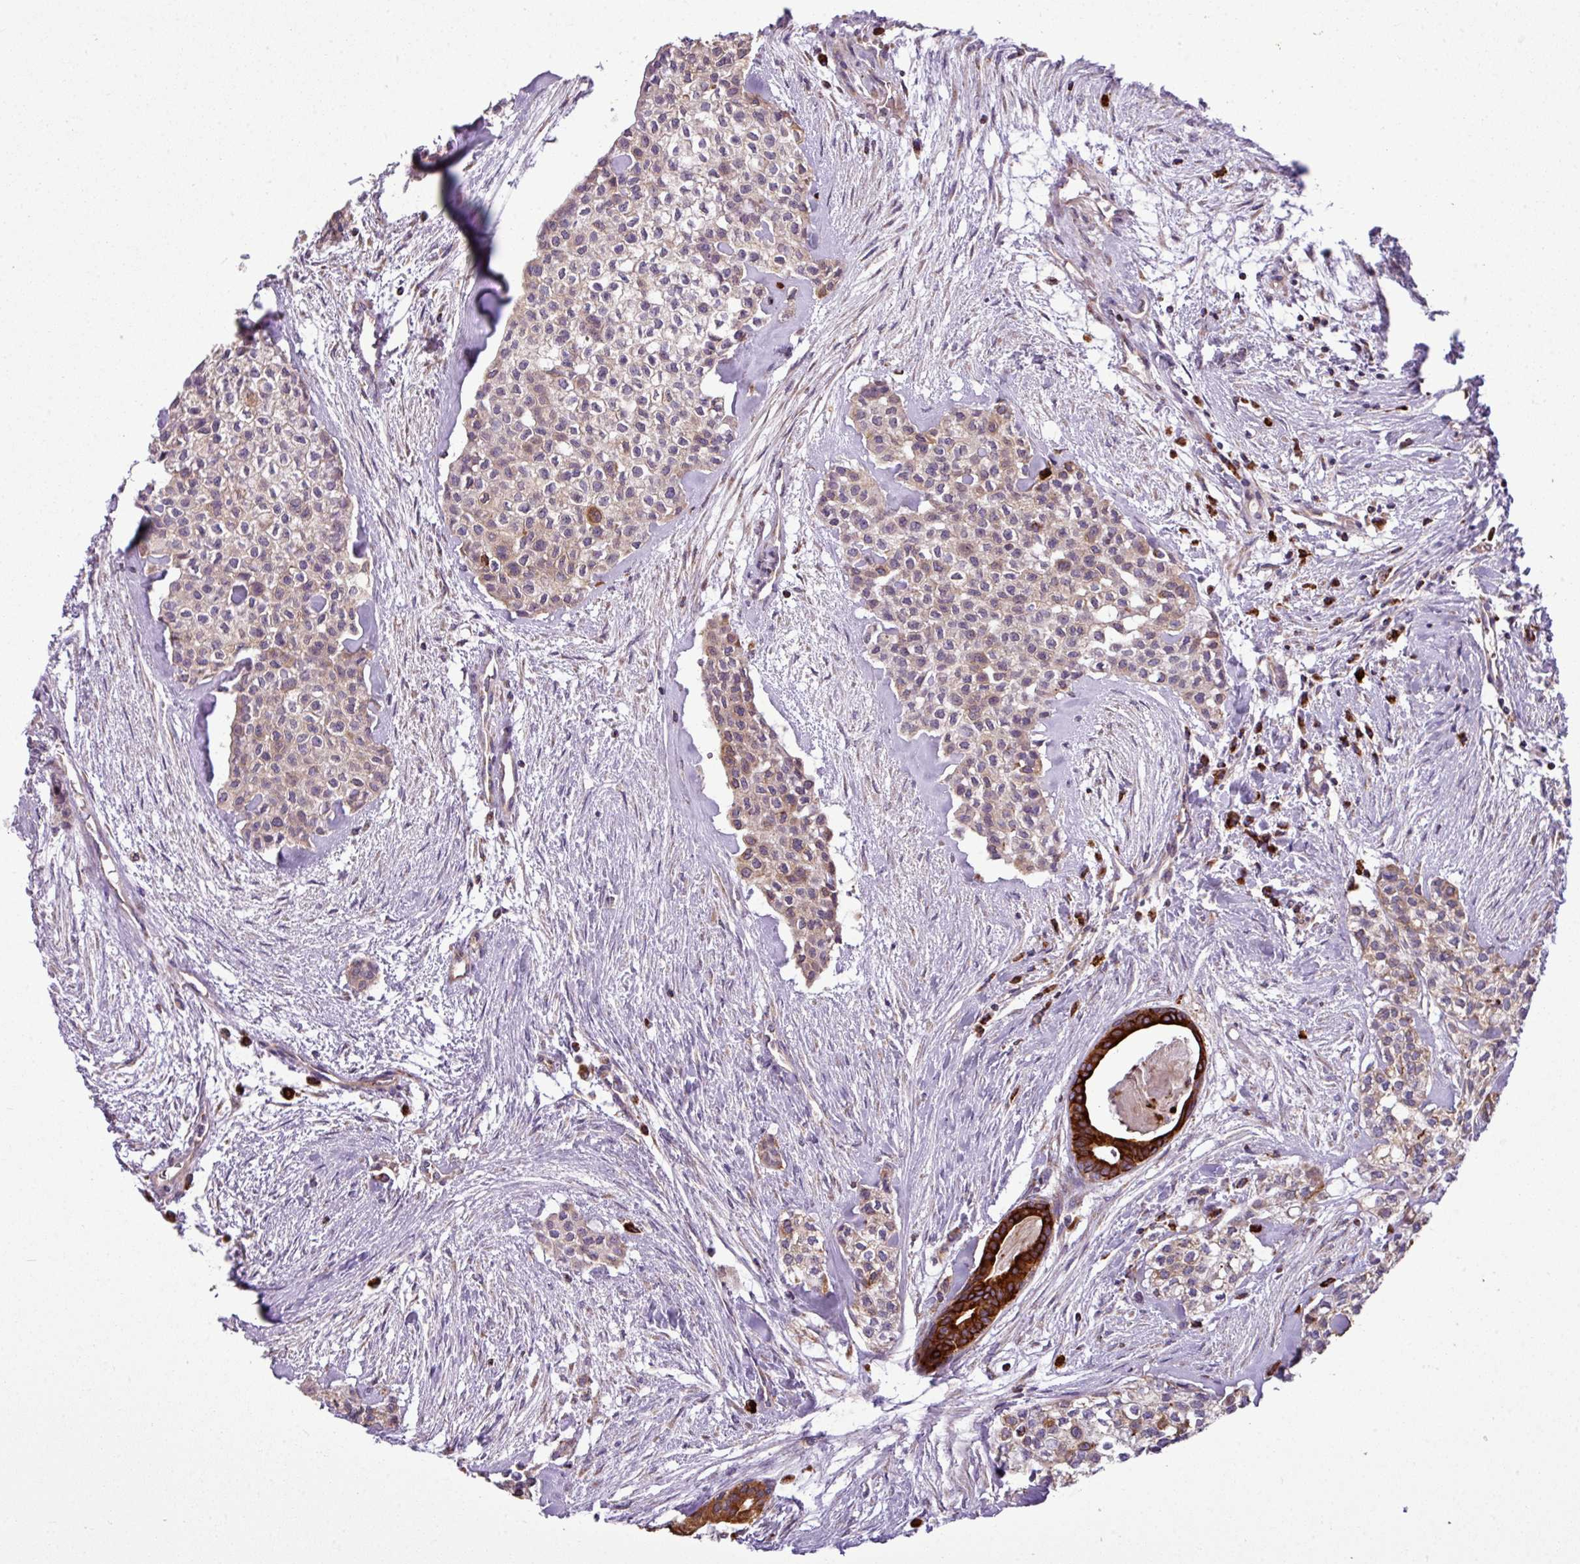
{"staining": {"intensity": "moderate", "quantity": "25%-75%", "location": "cytoplasmic/membranous"}, "tissue": "head and neck cancer", "cell_type": "Tumor cells", "image_type": "cancer", "snomed": [{"axis": "morphology", "description": "Adenocarcinoma, NOS"}, {"axis": "topography", "description": "Head-Neck"}], "caption": "Immunohistochemistry (IHC) photomicrograph of head and neck cancer (adenocarcinoma) stained for a protein (brown), which exhibits medium levels of moderate cytoplasmic/membranous positivity in approximately 25%-75% of tumor cells.", "gene": "ZNF569", "patient": {"sex": "male", "age": 81}}